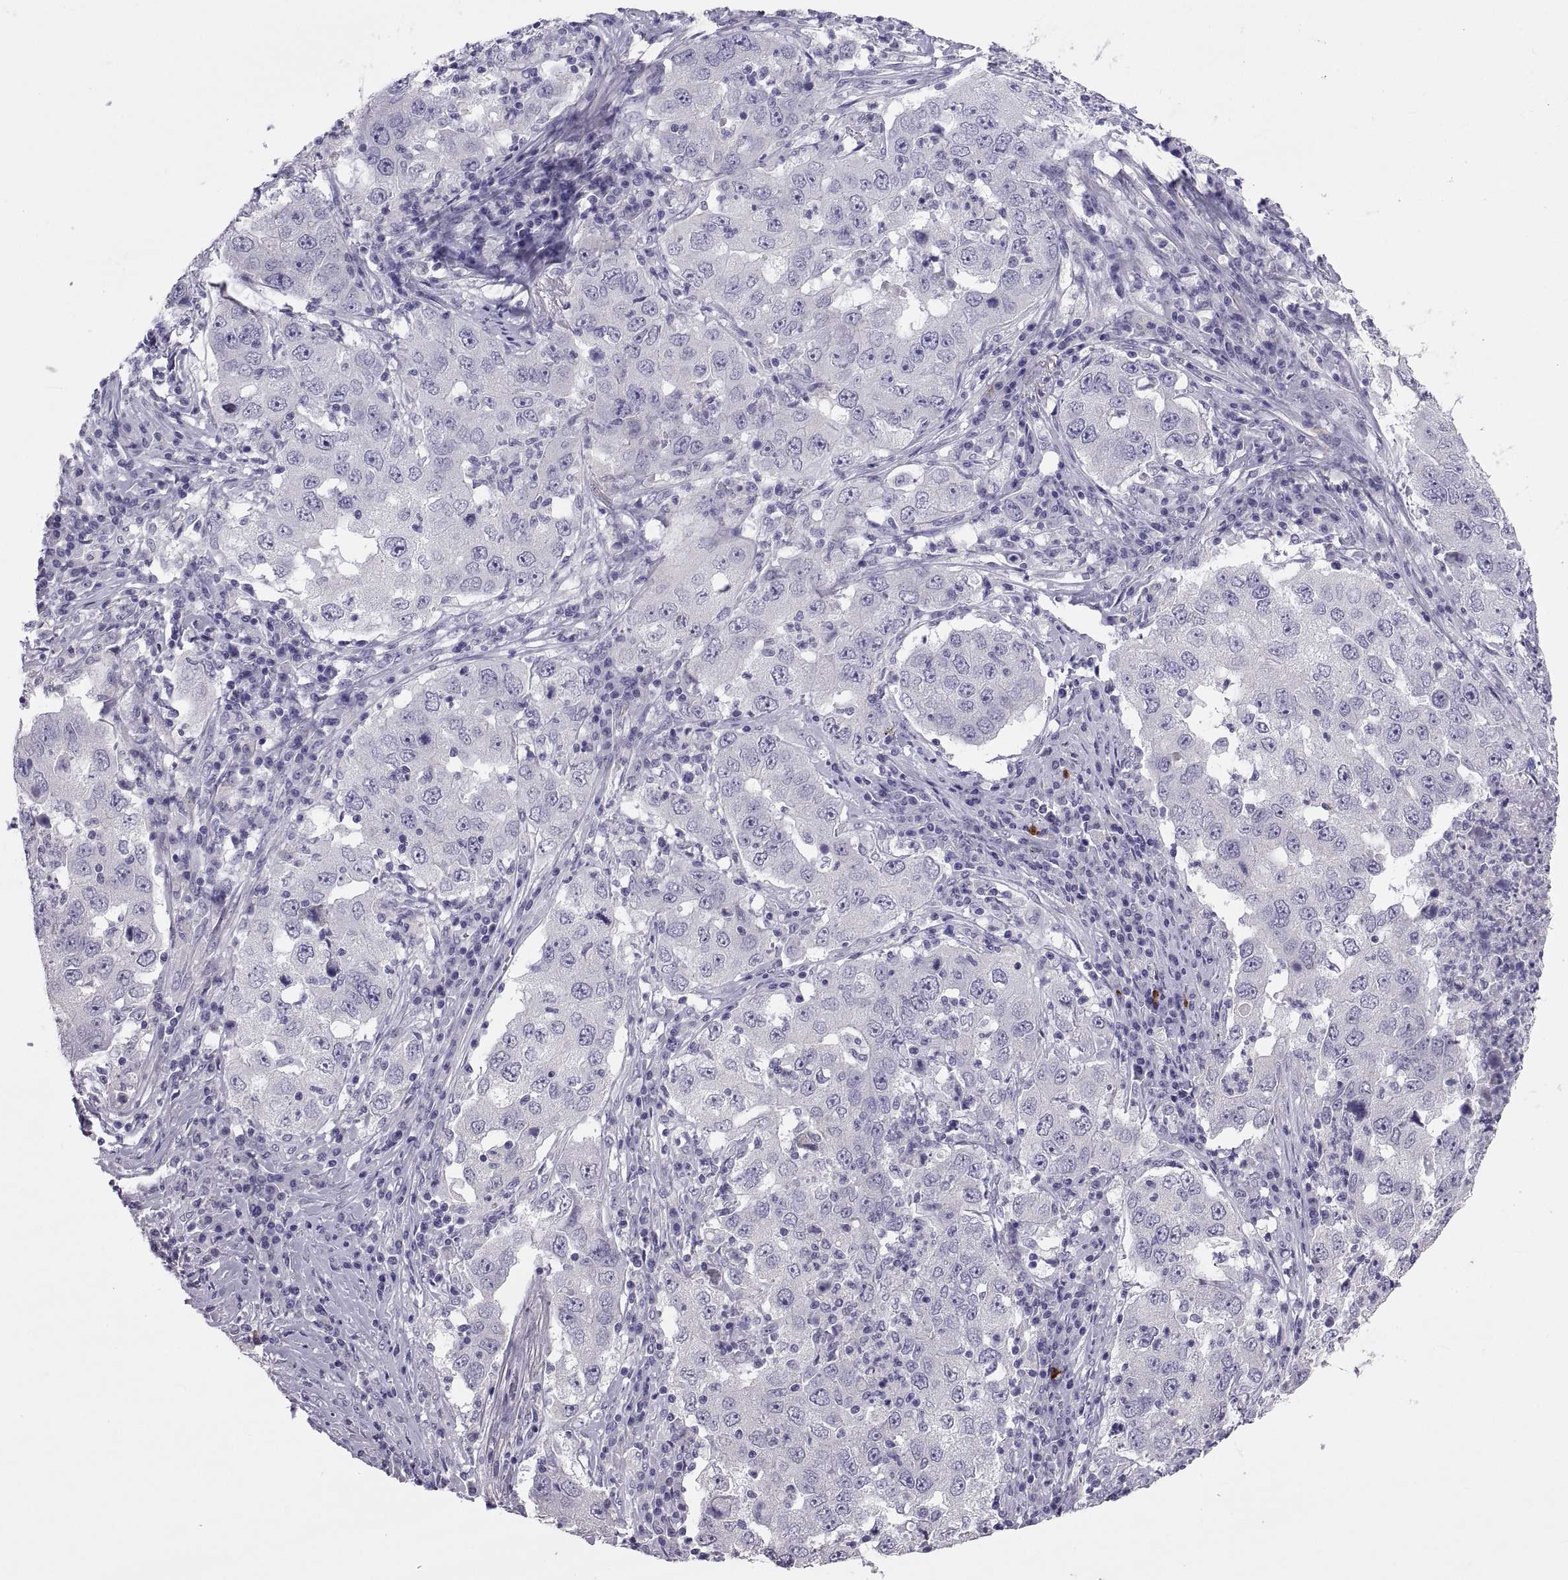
{"staining": {"intensity": "negative", "quantity": "none", "location": "none"}, "tissue": "lung cancer", "cell_type": "Tumor cells", "image_type": "cancer", "snomed": [{"axis": "morphology", "description": "Adenocarcinoma, NOS"}, {"axis": "topography", "description": "Lung"}], "caption": "This is an IHC micrograph of lung cancer (adenocarcinoma). There is no staining in tumor cells.", "gene": "IGSF1", "patient": {"sex": "male", "age": 73}}